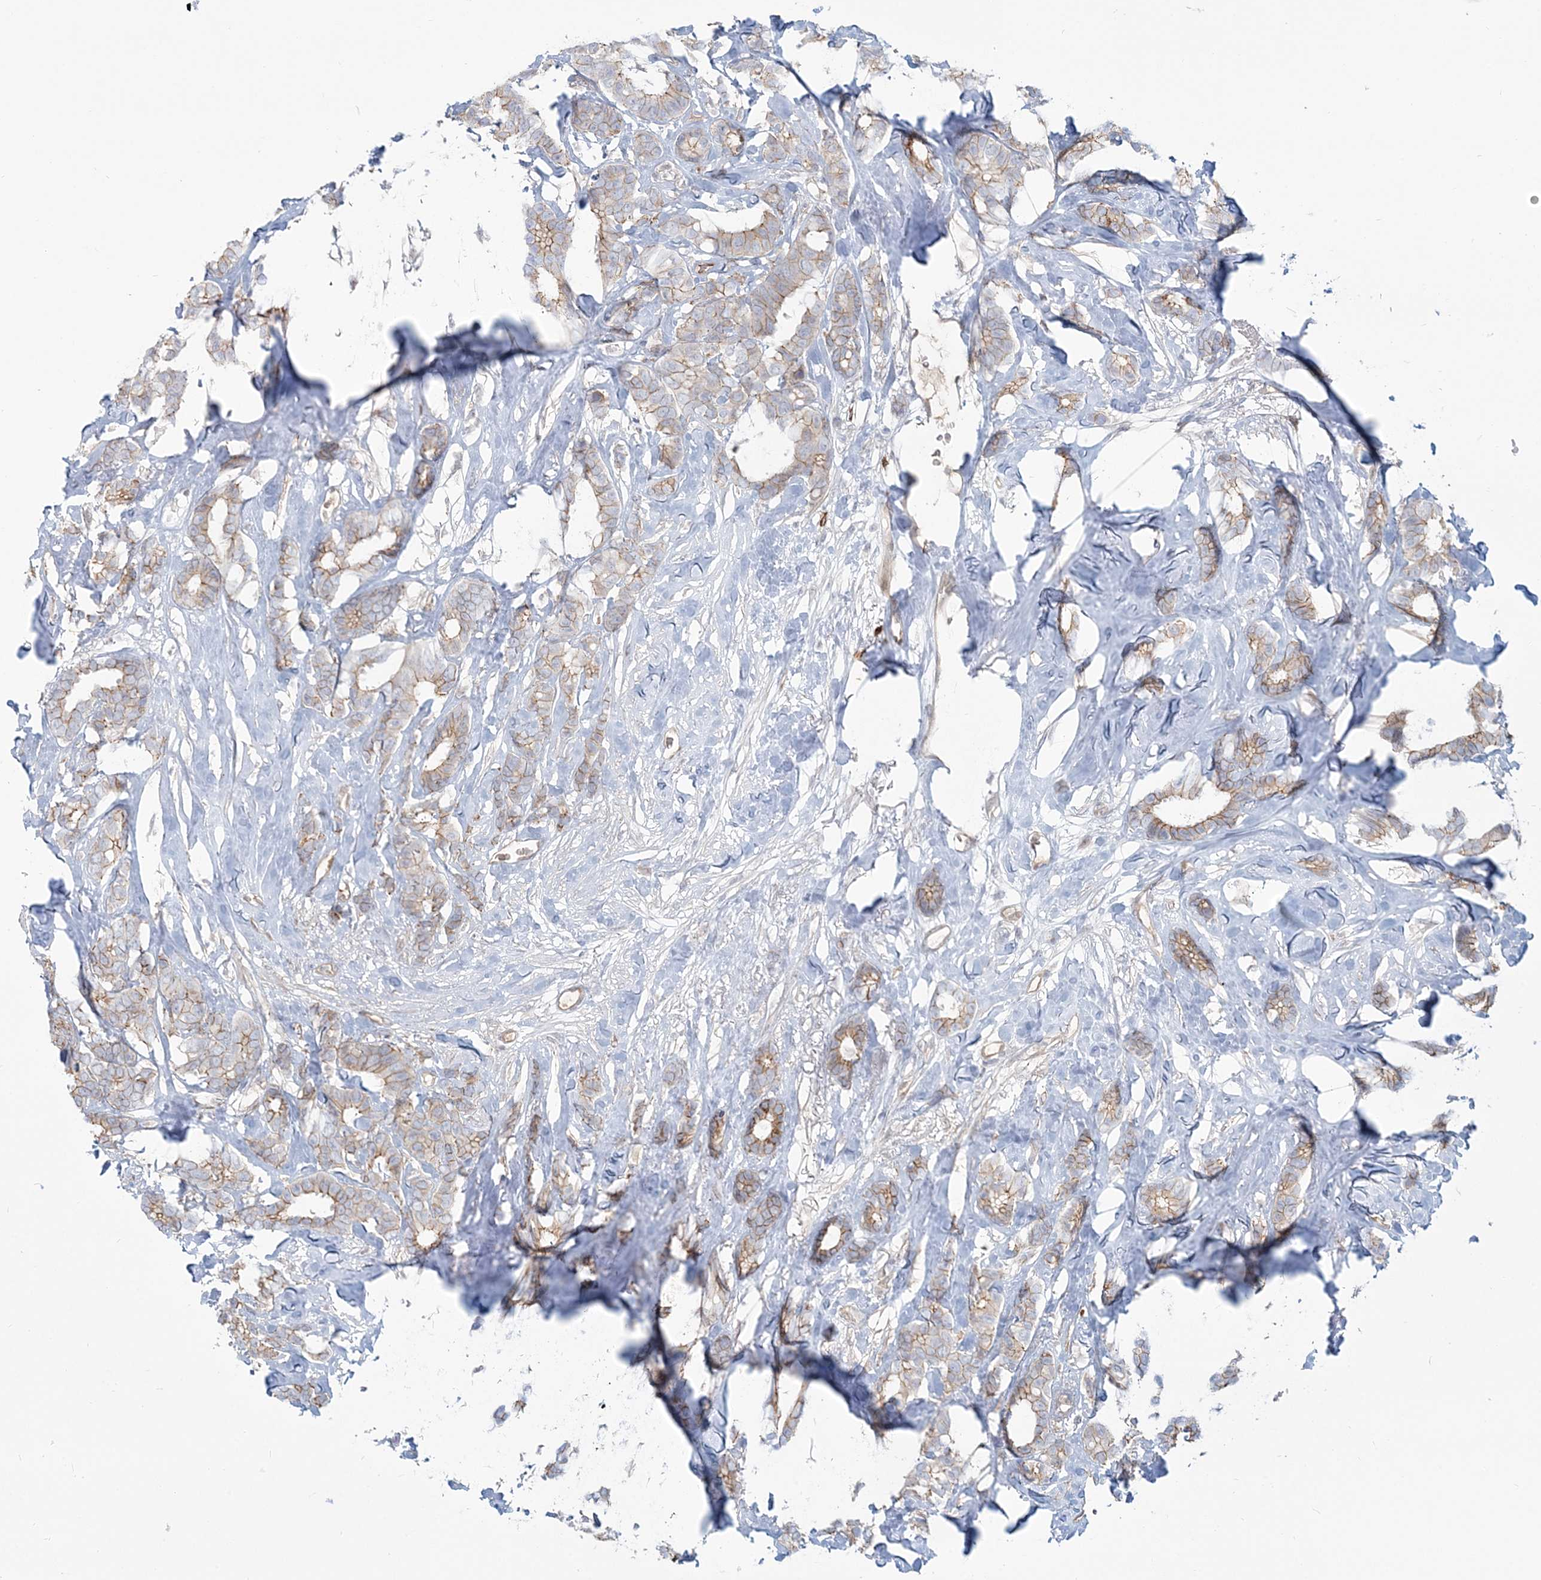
{"staining": {"intensity": "moderate", "quantity": ">75%", "location": "cytoplasmic/membranous"}, "tissue": "breast cancer", "cell_type": "Tumor cells", "image_type": "cancer", "snomed": [{"axis": "morphology", "description": "Duct carcinoma"}, {"axis": "topography", "description": "Breast"}], "caption": "The image exhibits a brown stain indicating the presence of a protein in the cytoplasmic/membranous of tumor cells in intraductal carcinoma (breast).", "gene": "SH3PXD2A", "patient": {"sex": "female", "age": 87}}